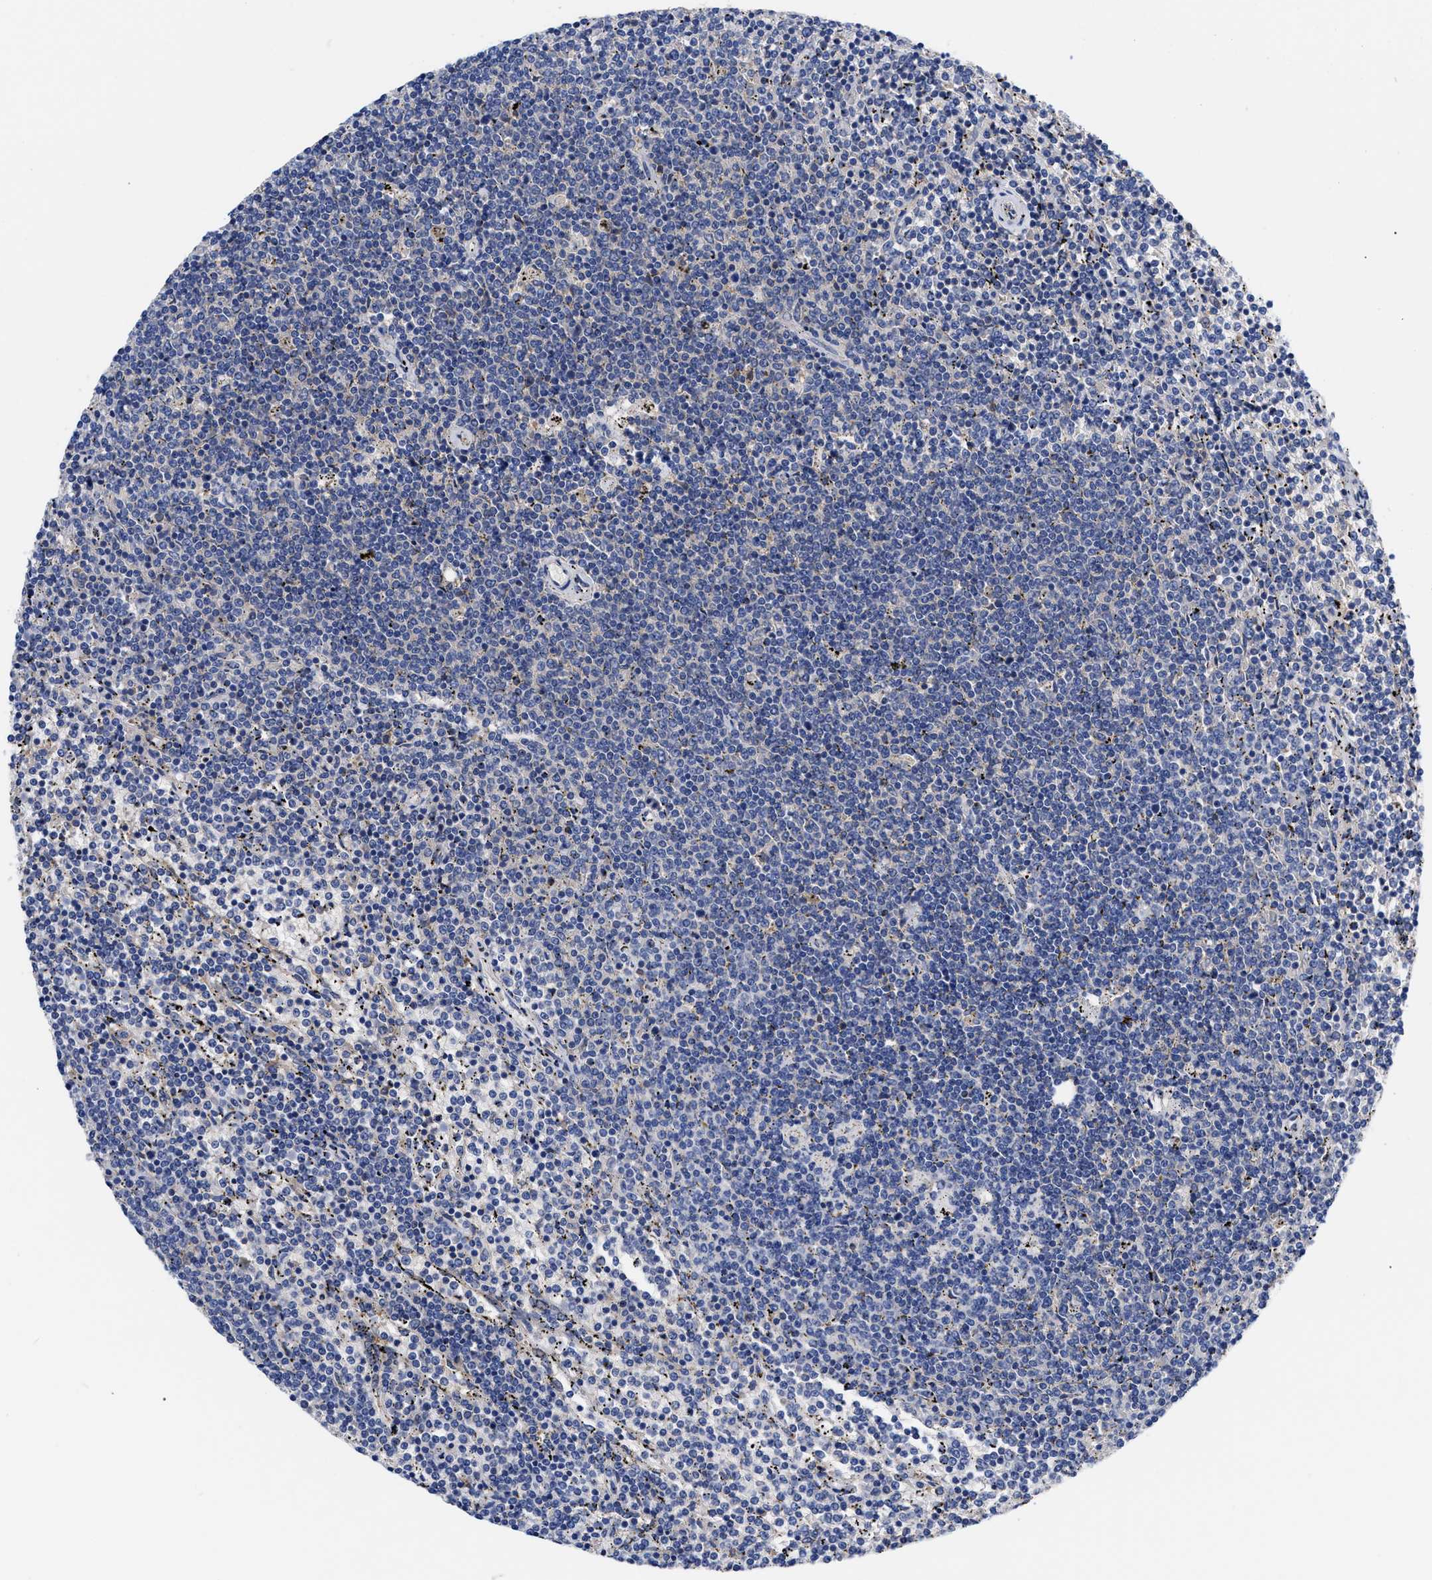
{"staining": {"intensity": "negative", "quantity": "none", "location": "none"}, "tissue": "lymphoma", "cell_type": "Tumor cells", "image_type": "cancer", "snomed": [{"axis": "morphology", "description": "Malignant lymphoma, non-Hodgkin's type, Low grade"}, {"axis": "topography", "description": "Spleen"}], "caption": "Histopathology image shows no protein expression in tumor cells of lymphoma tissue.", "gene": "RBKS", "patient": {"sex": "female", "age": 50}}